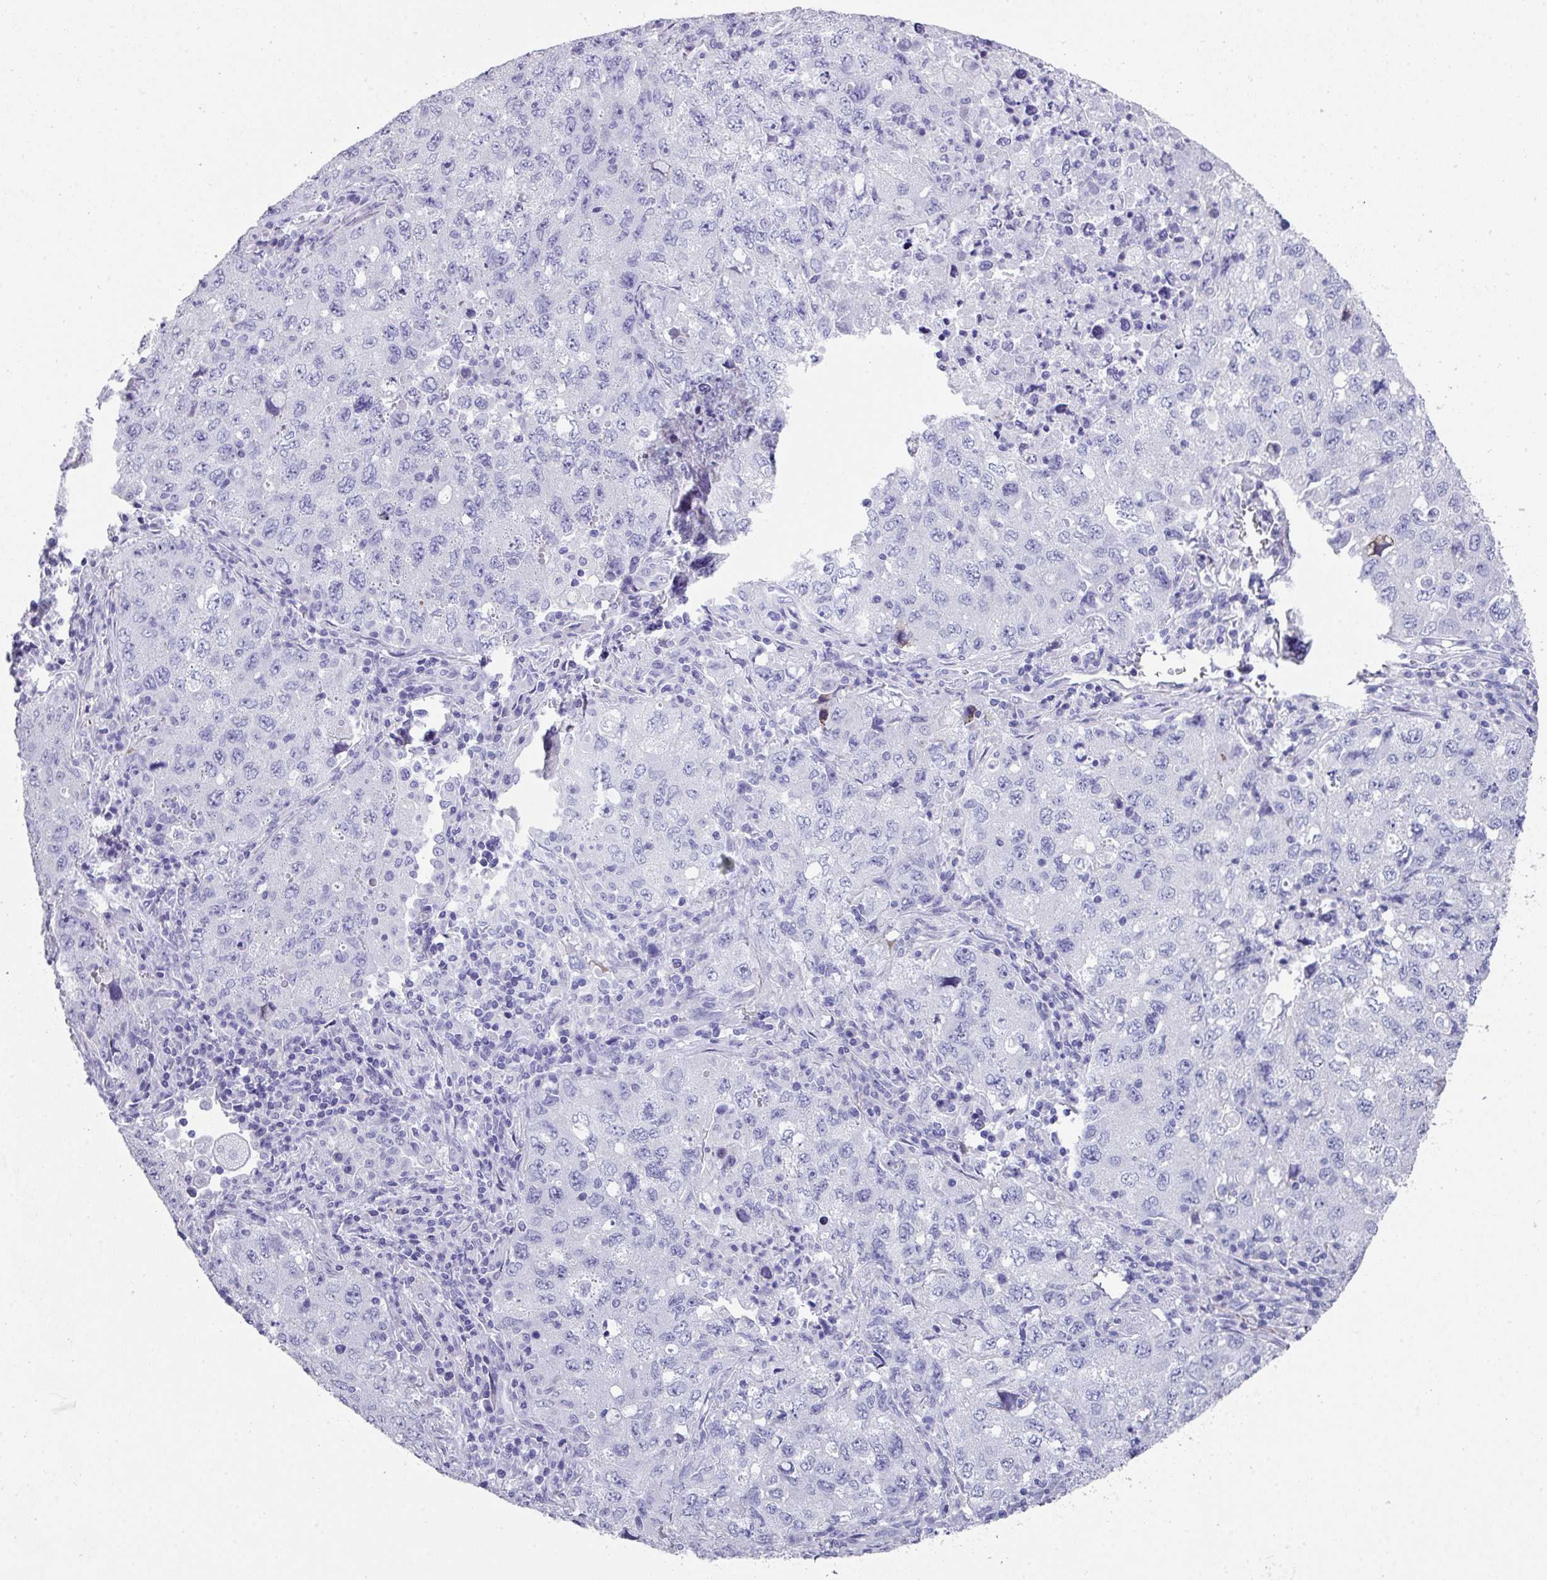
{"staining": {"intensity": "negative", "quantity": "none", "location": "none"}, "tissue": "lung cancer", "cell_type": "Tumor cells", "image_type": "cancer", "snomed": [{"axis": "morphology", "description": "Adenocarcinoma, NOS"}, {"axis": "topography", "description": "Lung"}], "caption": "Immunohistochemical staining of lung cancer (adenocarcinoma) exhibits no significant staining in tumor cells.", "gene": "PEX10", "patient": {"sex": "female", "age": 57}}